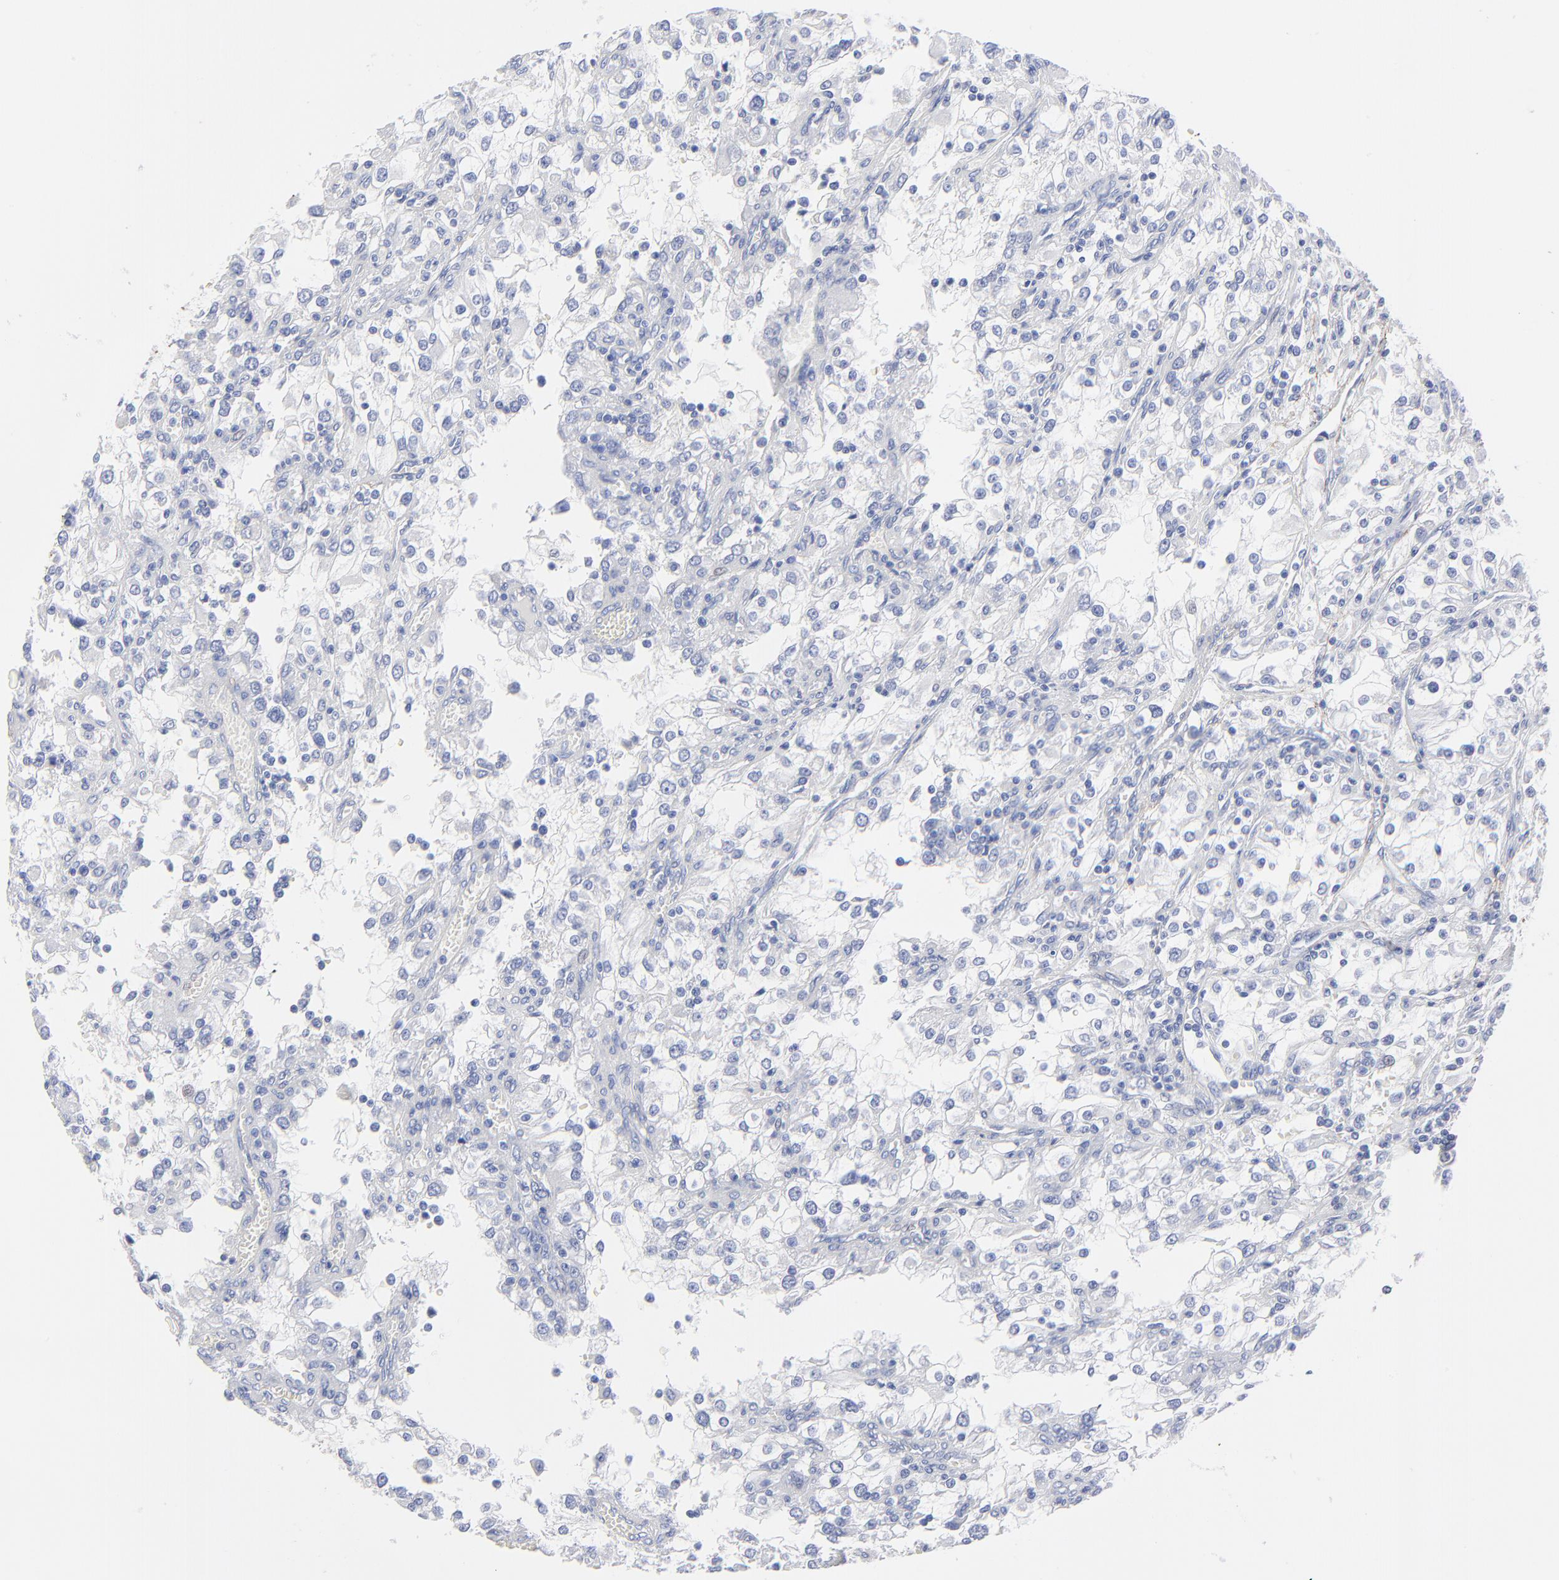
{"staining": {"intensity": "negative", "quantity": "none", "location": "none"}, "tissue": "renal cancer", "cell_type": "Tumor cells", "image_type": "cancer", "snomed": [{"axis": "morphology", "description": "Adenocarcinoma, NOS"}, {"axis": "topography", "description": "Kidney"}], "caption": "The immunohistochemistry histopathology image has no significant expression in tumor cells of renal adenocarcinoma tissue. (Brightfield microscopy of DAB (3,3'-diaminobenzidine) IHC at high magnification).", "gene": "FBLN2", "patient": {"sex": "female", "age": 52}}